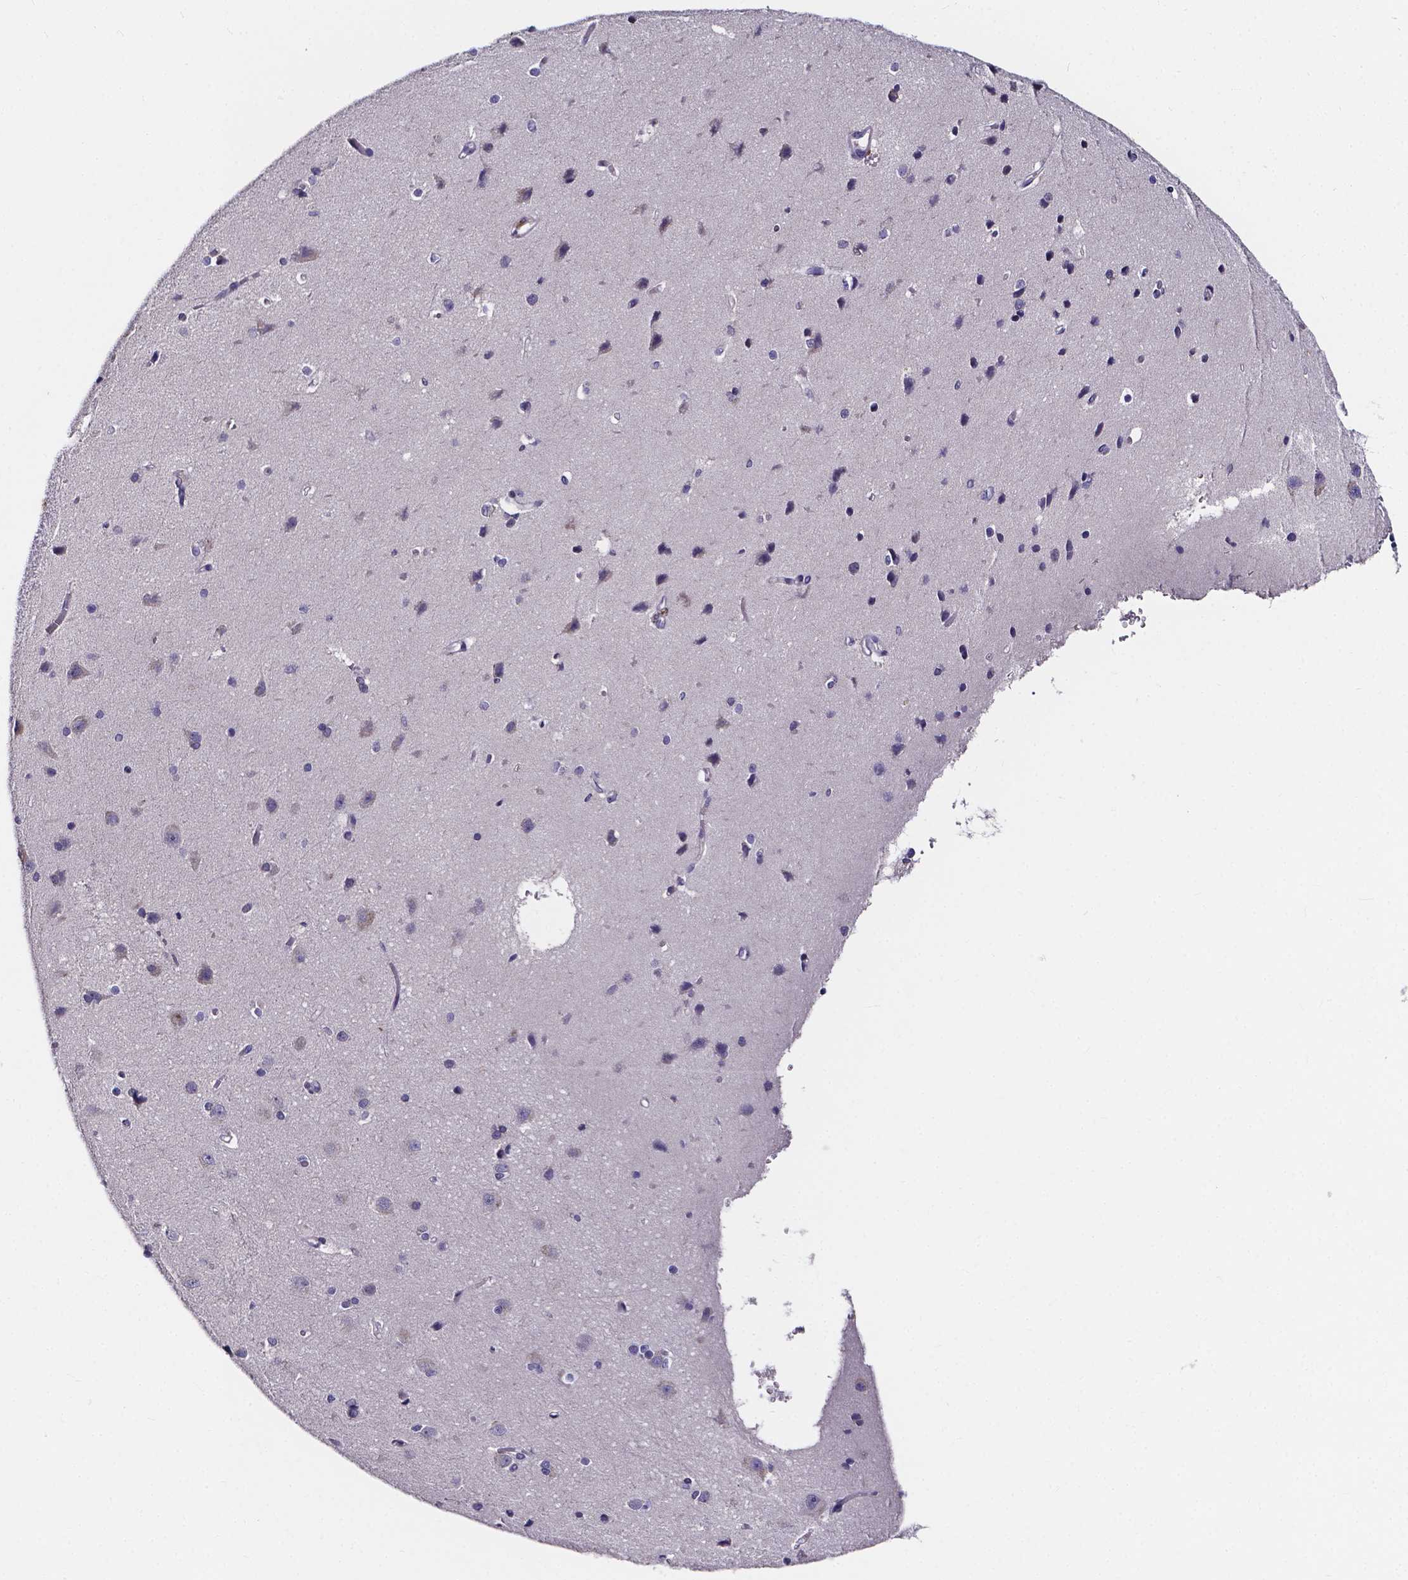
{"staining": {"intensity": "negative", "quantity": "none", "location": "none"}, "tissue": "cerebral cortex", "cell_type": "Endothelial cells", "image_type": "normal", "snomed": [{"axis": "morphology", "description": "Normal tissue, NOS"}, {"axis": "topography", "description": "Cerebral cortex"}], "caption": "This micrograph is of unremarkable cerebral cortex stained with immunohistochemistry to label a protein in brown with the nuclei are counter-stained blue. There is no positivity in endothelial cells.", "gene": "SPOCD1", "patient": {"sex": "male", "age": 37}}